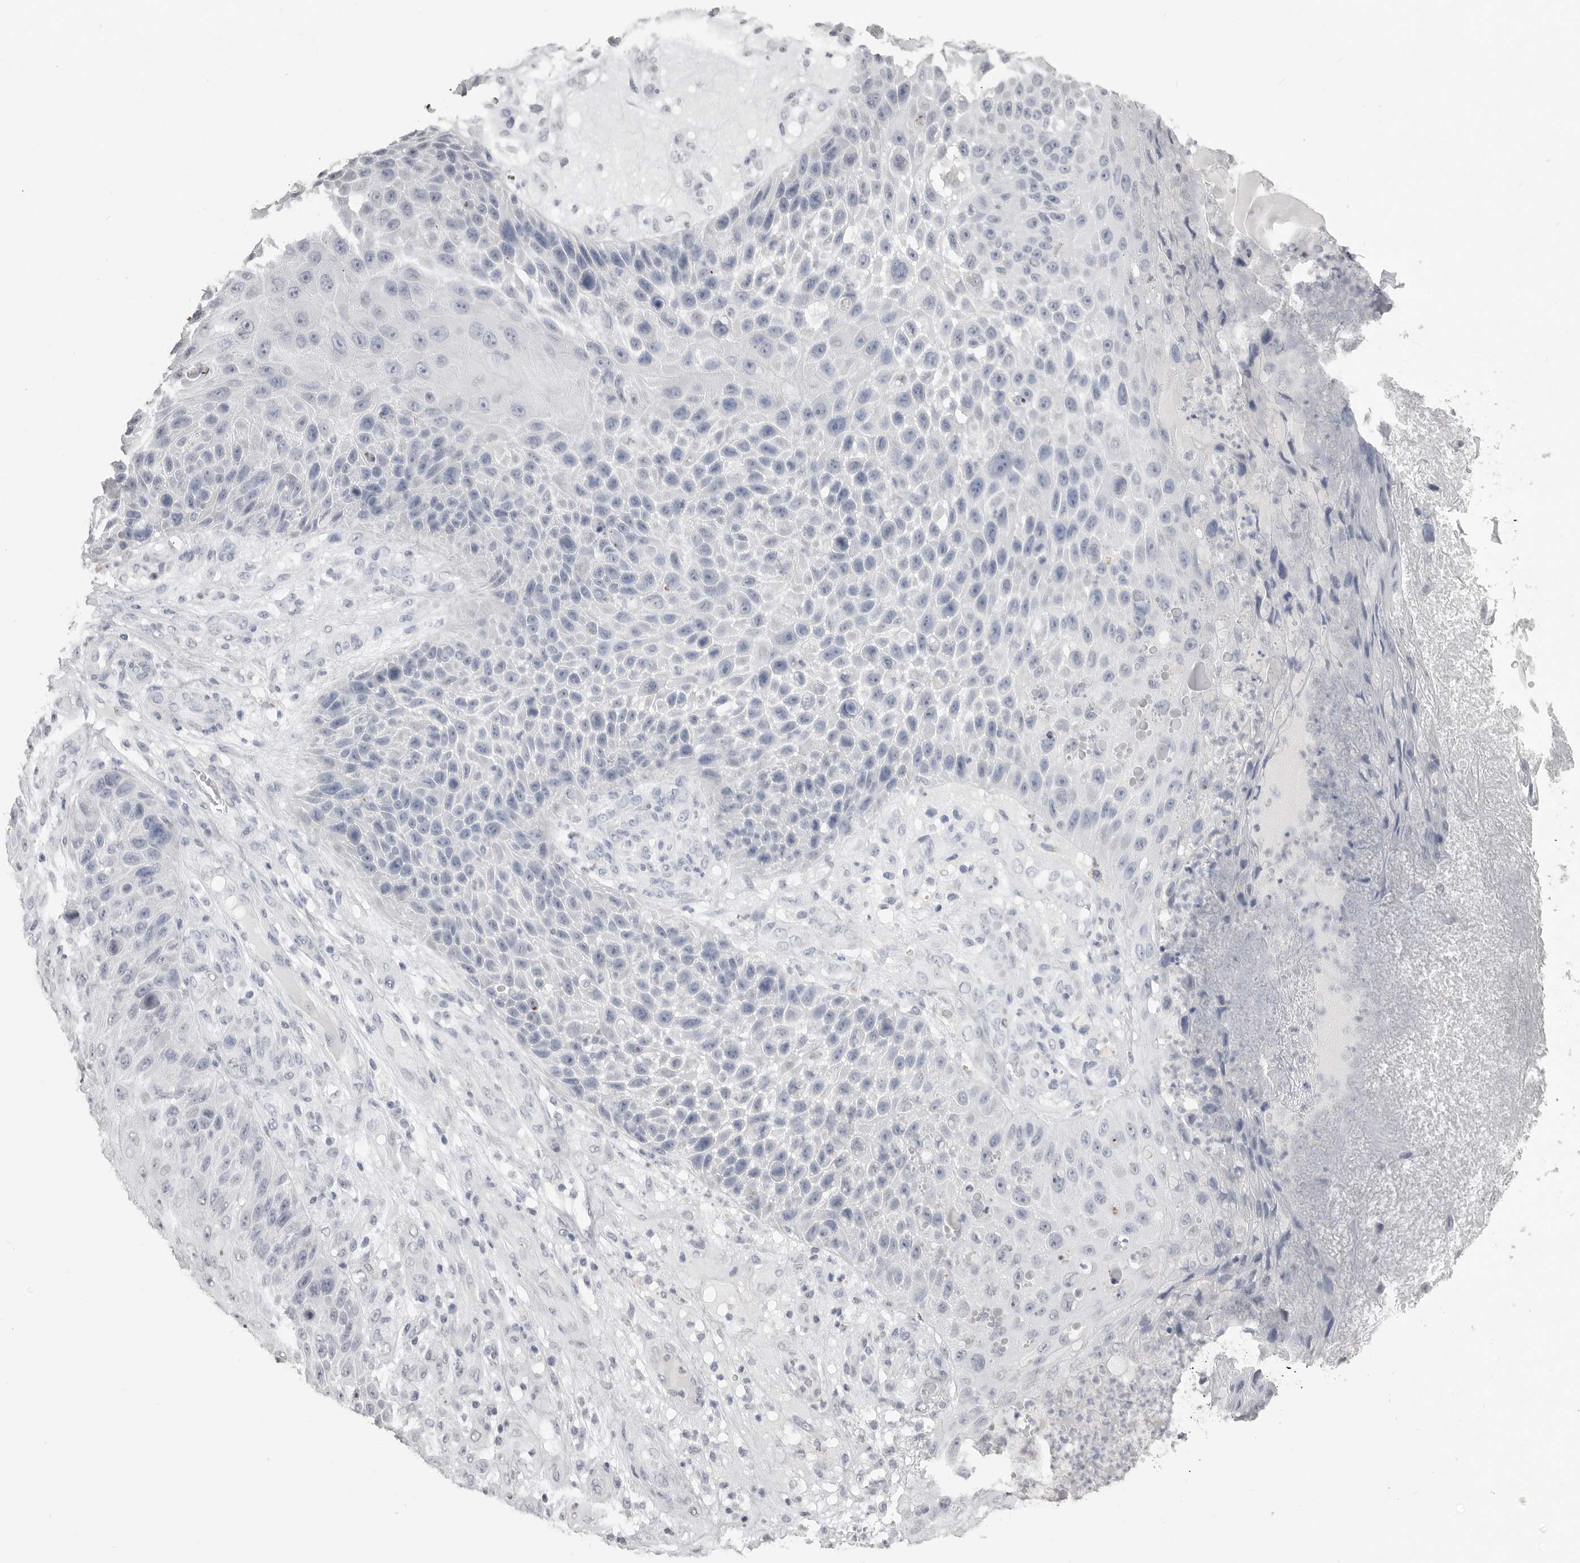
{"staining": {"intensity": "negative", "quantity": "none", "location": "none"}, "tissue": "skin cancer", "cell_type": "Tumor cells", "image_type": "cancer", "snomed": [{"axis": "morphology", "description": "Squamous cell carcinoma, NOS"}, {"axis": "topography", "description": "Skin"}], "caption": "IHC photomicrograph of neoplastic tissue: skin squamous cell carcinoma stained with DAB (3,3'-diaminobenzidine) demonstrates no significant protein staining in tumor cells. (Brightfield microscopy of DAB (3,3'-diaminobenzidine) immunohistochemistry at high magnification).", "gene": "ICAM5", "patient": {"sex": "female", "age": 88}}